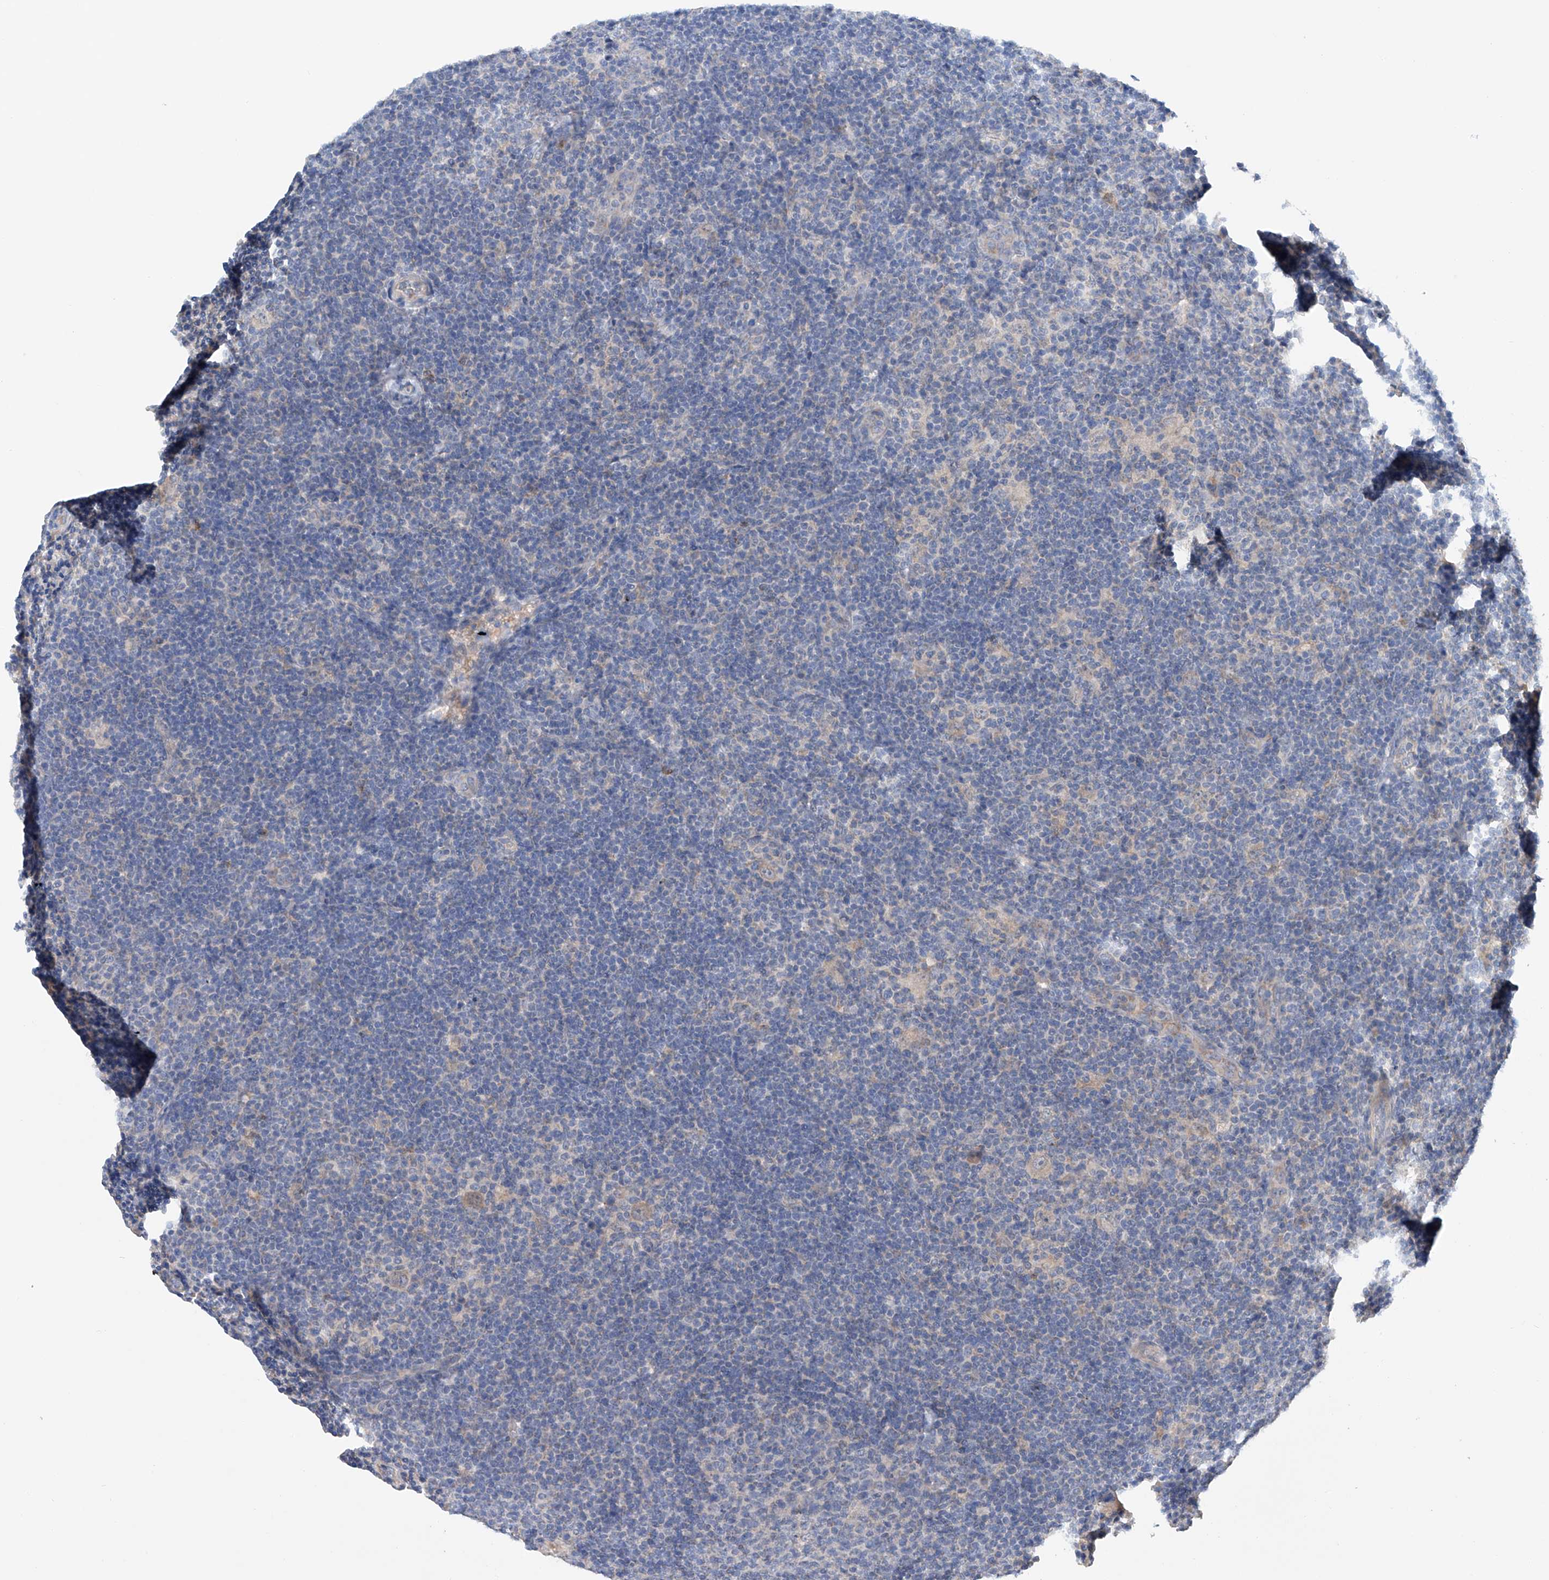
{"staining": {"intensity": "negative", "quantity": "none", "location": "none"}, "tissue": "lymphoma", "cell_type": "Tumor cells", "image_type": "cancer", "snomed": [{"axis": "morphology", "description": "Hodgkin's disease, NOS"}, {"axis": "topography", "description": "Lymph node"}], "caption": "An image of human Hodgkin's disease is negative for staining in tumor cells.", "gene": "GPC4", "patient": {"sex": "female", "age": 57}}